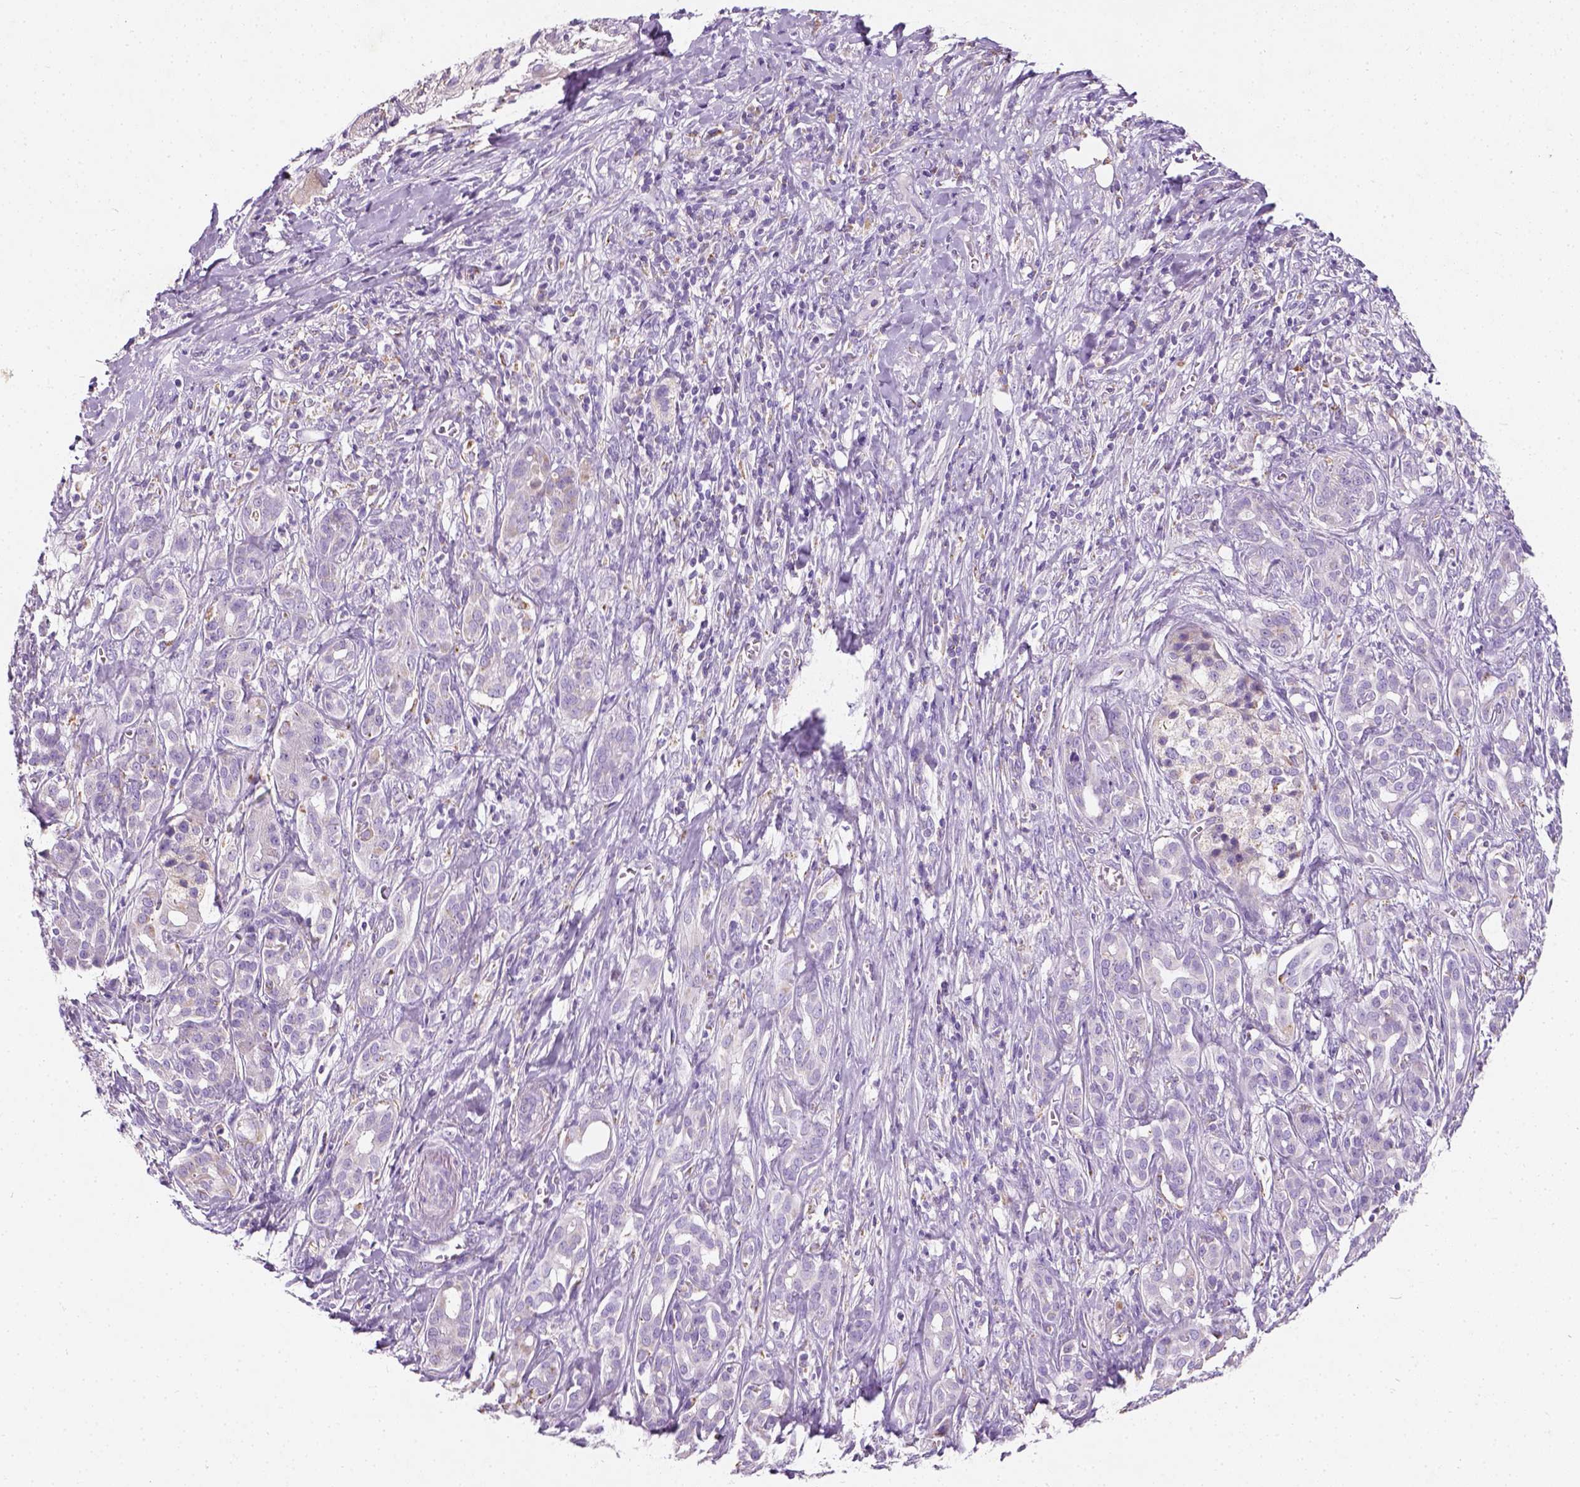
{"staining": {"intensity": "negative", "quantity": "none", "location": "none"}, "tissue": "pancreatic cancer", "cell_type": "Tumor cells", "image_type": "cancer", "snomed": [{"axis": "morphology", "description": "Adenocarcinoma, NOS"}, {"axis": "topography", "description": "Pancreas"}], "caption": "DAB (3,3'-diaminobenzidine) immunohistochemical staining of human adenocarcinoma (pancreatic) shows no significant staining in tumor cells. (DAB (3,3'-diaminobenzidine) IHC, high magnification).", "gene": "CHODL", "patient": {"sex": "male", "age": 61}}